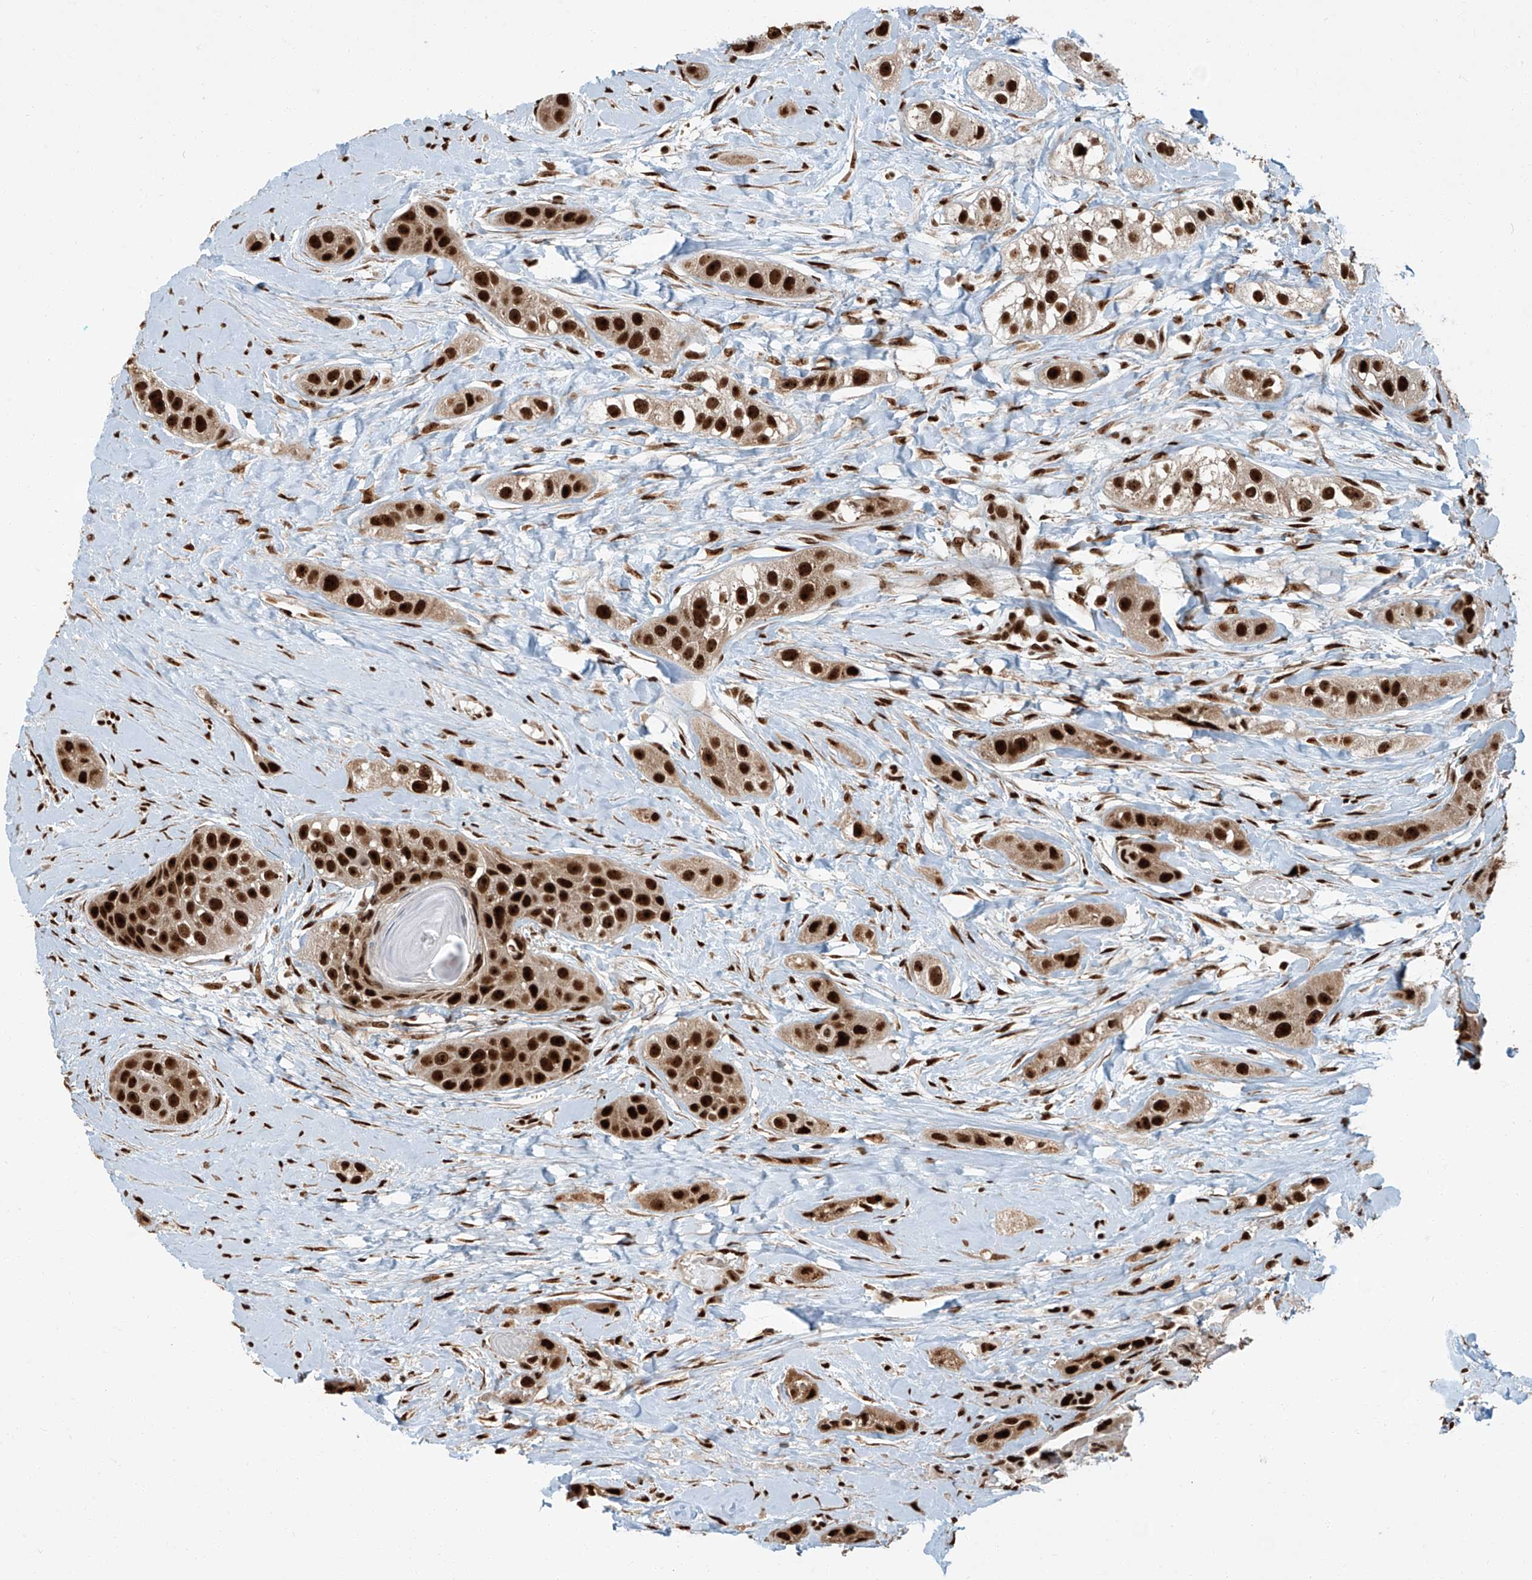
{"staining": {"intensity": "strong", "quantity": ">75%", "location": "nuclear"}, "tissue": "head and neck cancer", "cell_type": "Tumor cells", "image_type": "cancer", "snomed": [{"axis": "morphology", "description": "Normal tissue, NOS"}, {"axis": "morphology", "description": "Squamous cell carcinoma, NOS"}, {"axis": "topography", "description": "Skeletal muscle"}, {"axis": "topography", "description": "Head-Neck"}], "caption": "A histopathology image of human head and neck cancer (squamous cell carcinoma) stained for a protein shows strong nuclear brown staining in tumor cells. Nuclei are stained in blue.", "gene": "FAM193B", "patient": {"sex": "male", "age": 51}}